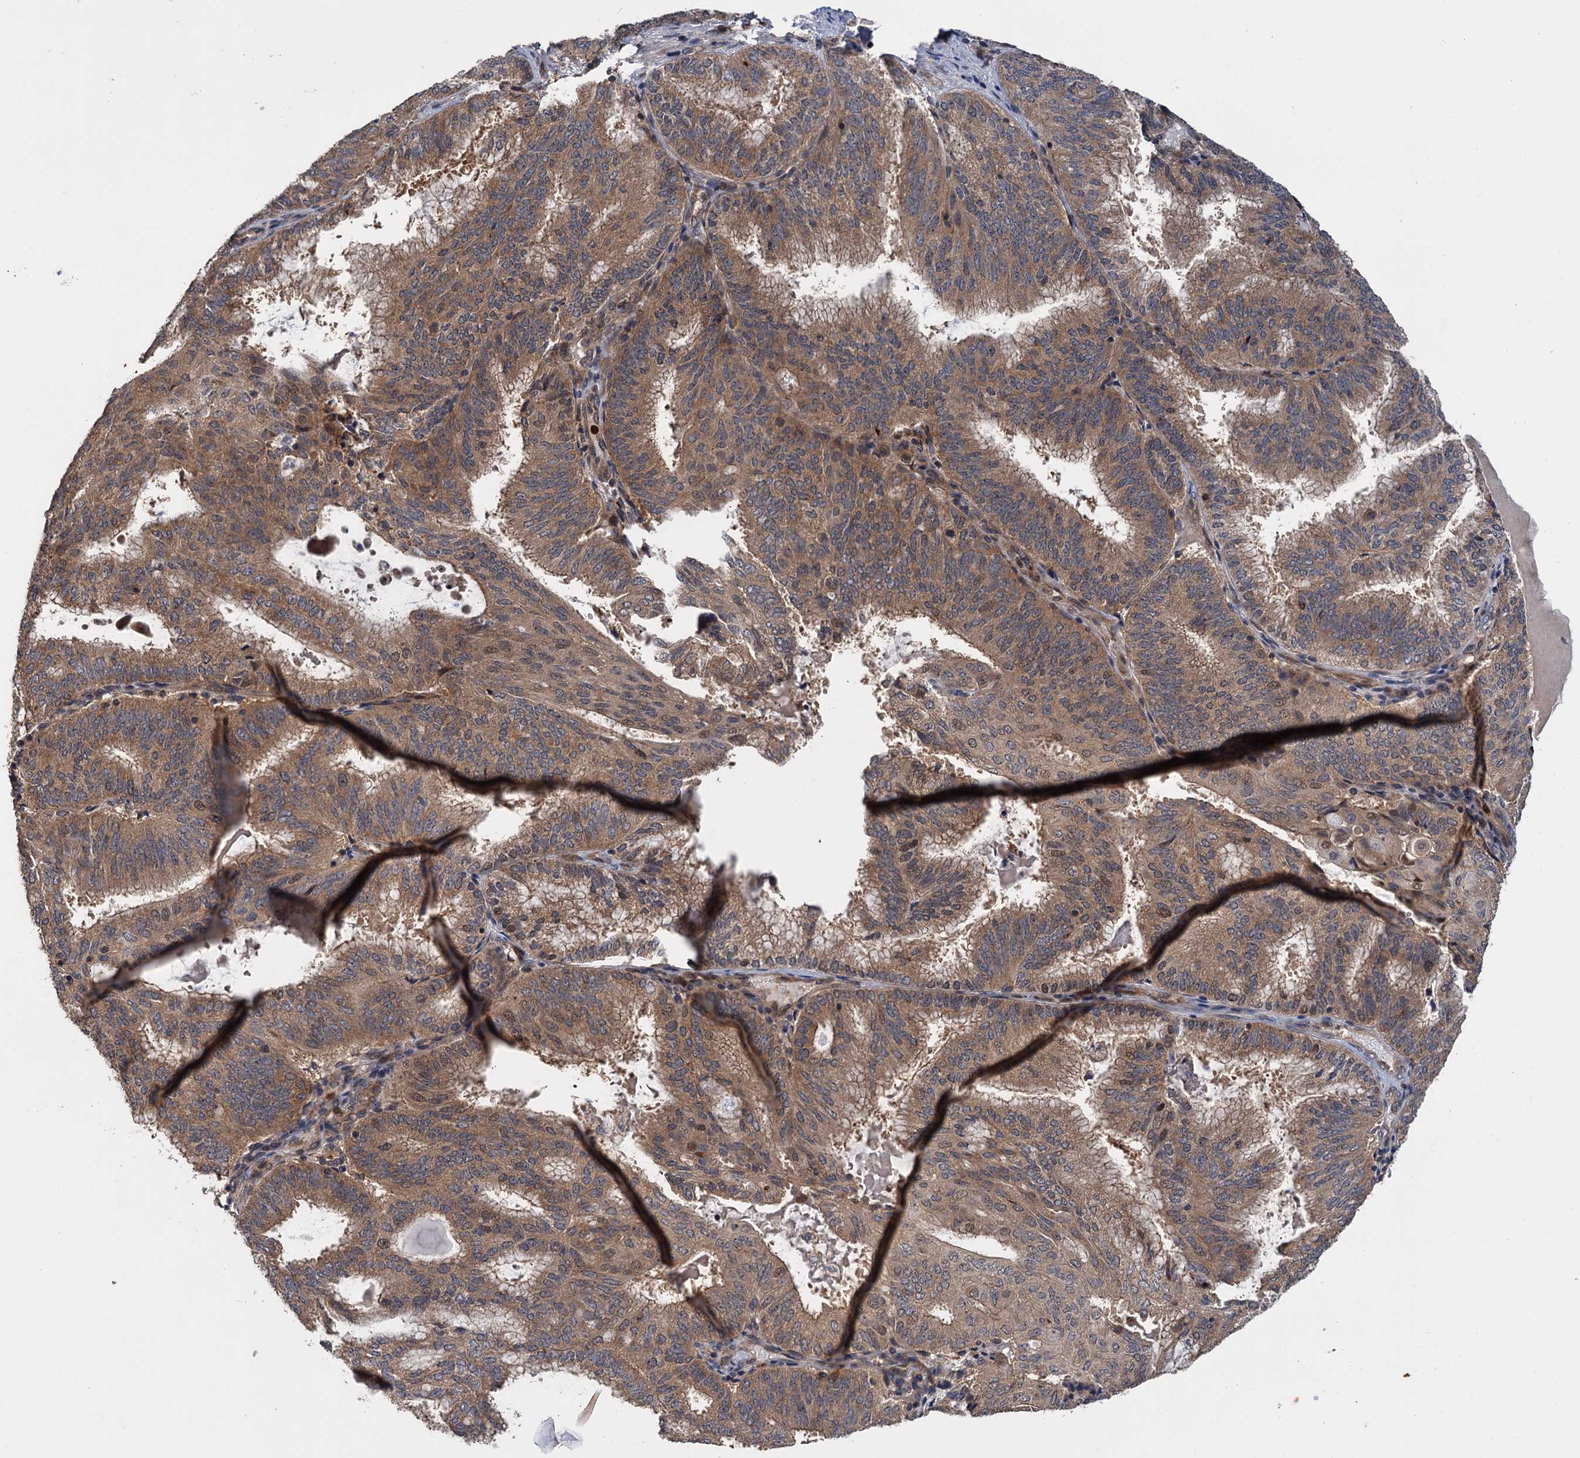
{"staining": {"intensity": "moderate", "quantity": ">75%", "location": "cytoplasmic/membranous"}, "tissue": "endometrial cancer", "cell_type": "Tumor cells", "image_type": "cancer", "snomed": [{"axis": "morphology", "description": "Adenocarcinoma, NOS"}, {"axis": "topography", "description": "Endometrium"}], "caption": "Protein staining of endometrial adenocarcinoma tissue displays moderate cytoplasmic/membranous positivity in about >75% of tumor cells.", "gene": "KANSL2", "patient": {"sex": "female", "age": 49}}